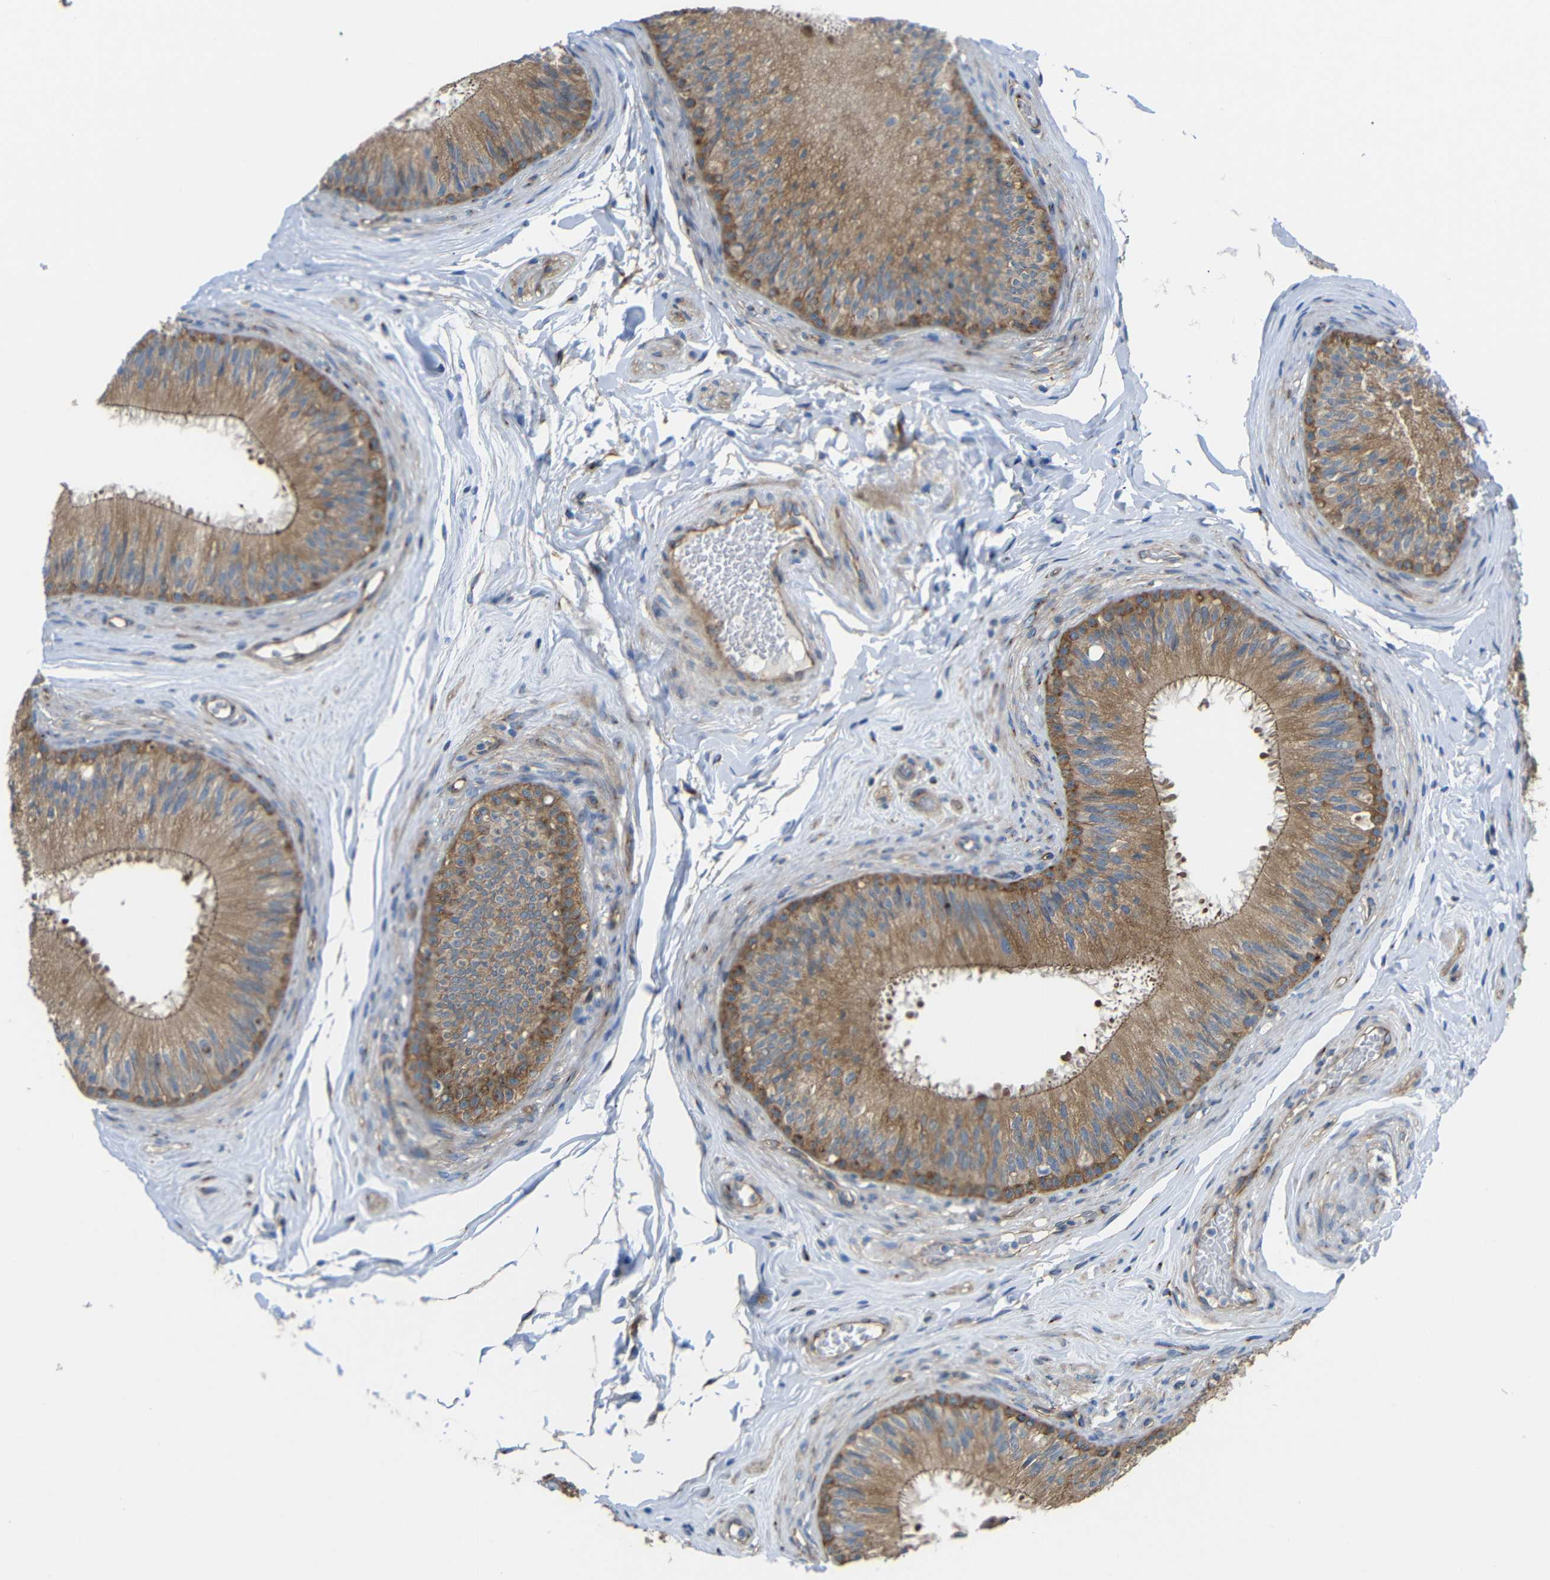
{"staining": {"intensity": "moderate", "quantity": ">75%", "location": "cytoplasmic/membranous"}, "tissue": "epididymis", "cell_type": "Glandular cells", "image_type": "normal", "snomed": [{"axis": "morphology", "description": "Normal tissue, NOS"}, {"axis": "topography", "description": "Testis"}, {"axis": "topography", "description": "Epididymis"}], "caption": "Immunohistochemical staining of unremarkable human epididymis reveals medium levels of moderate cytoplasmic/membranous positivity in about >75% of glandular cells.", "gene": "SYPL1", "patient": {"sex": "male", "age": 36}}